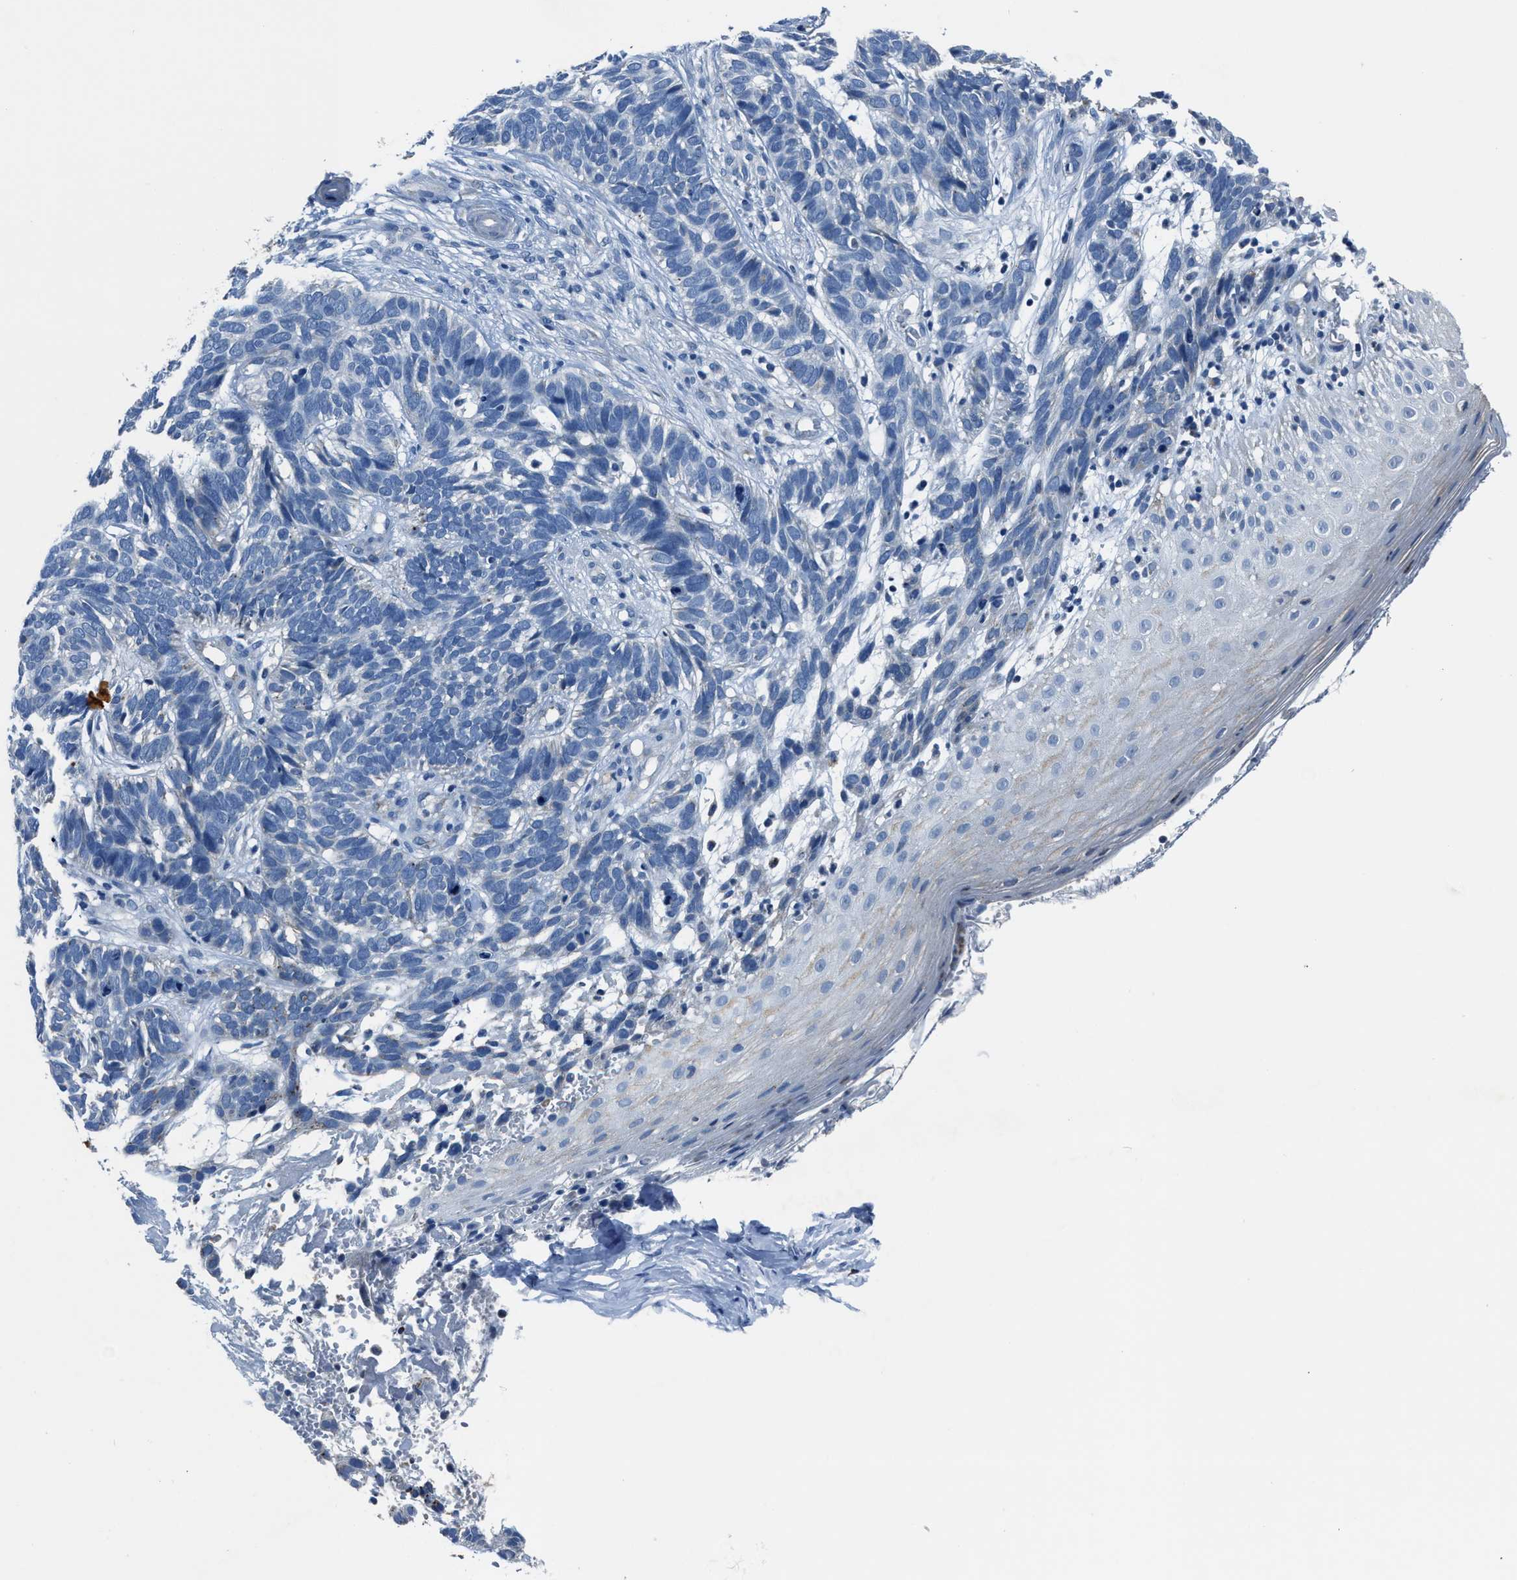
{"staining": {"intensity": "negative", "quantity": "none", "location": "none"}, "tissue": "skin cancer", "cell_type": "Tumor cells", "image_type": "cancer", "snomed": [{"axis": "morphology", "description": "Basal cell carcinoma"}, {"axis": "topography", "description": "Skin"}], "caption": "Human skin cancer (basal cell carcinoma) stained for a protein using IHC exhibits no expression in tumor cells.", "gene": "ADAM2", "patient": {"sex": "male", "age": 87}}